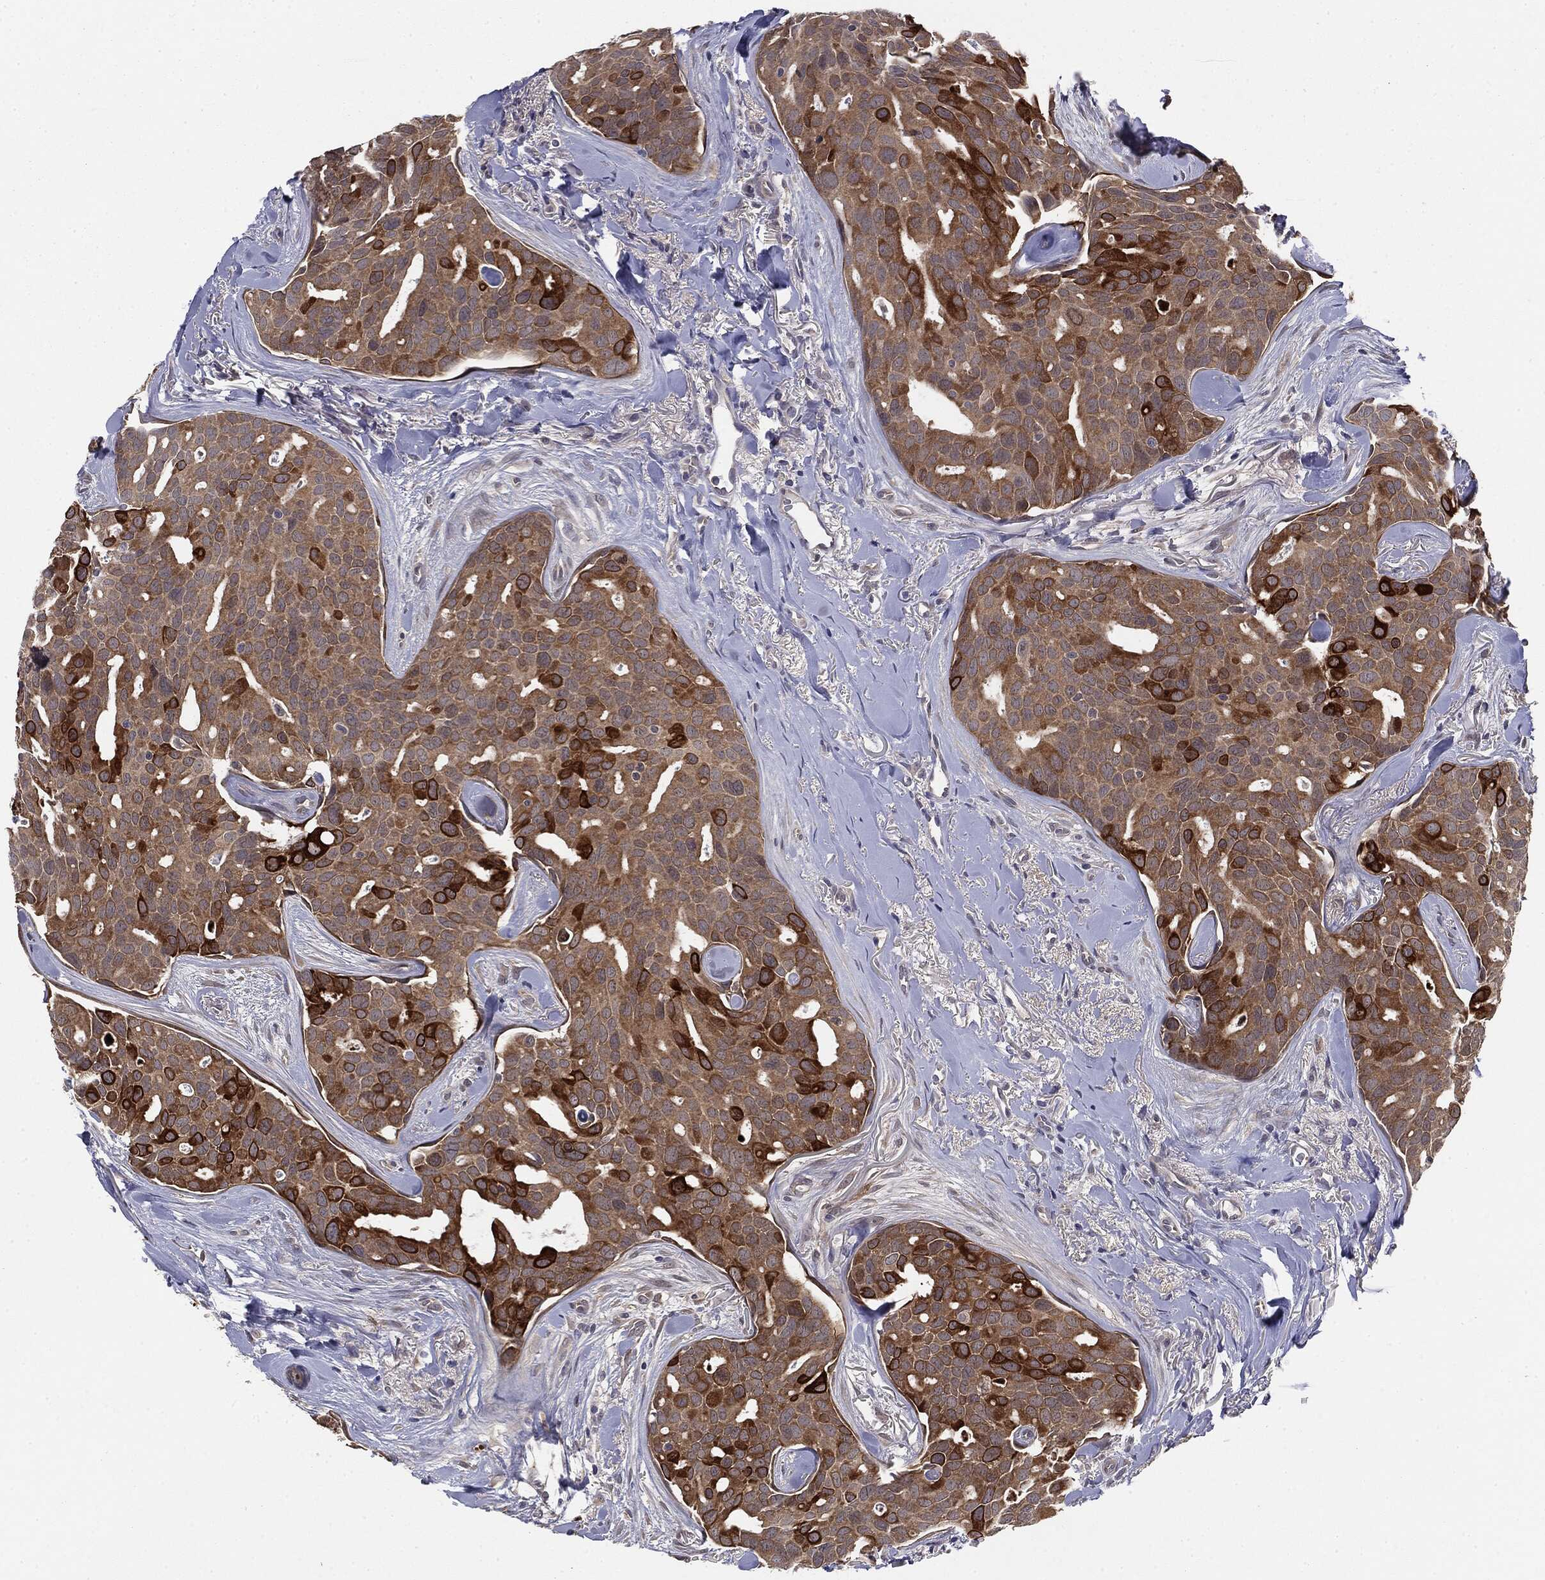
{"staining": {"intensity": "strong", "quantity": "25%-75%", "location": "cytoplasmic/membranous"}, "tissue": "breast cancer", "cell_type": "Tumor cells", "image_type": "cancer", "snomed": [{"axis": "morphology", "description": "Duct carcinoma"}, {"axis": "topography", "description": "Breast"}], "caption": "This is a photomicrograph of immunohistochemistry (IHC) staining of breast infiltrating ductal carcinoma, which shows strong staining in the cytoplasmic/membranous of tumor cells.", "gene": "KRT7", "patient": {"sex": "female", "age": 54}}